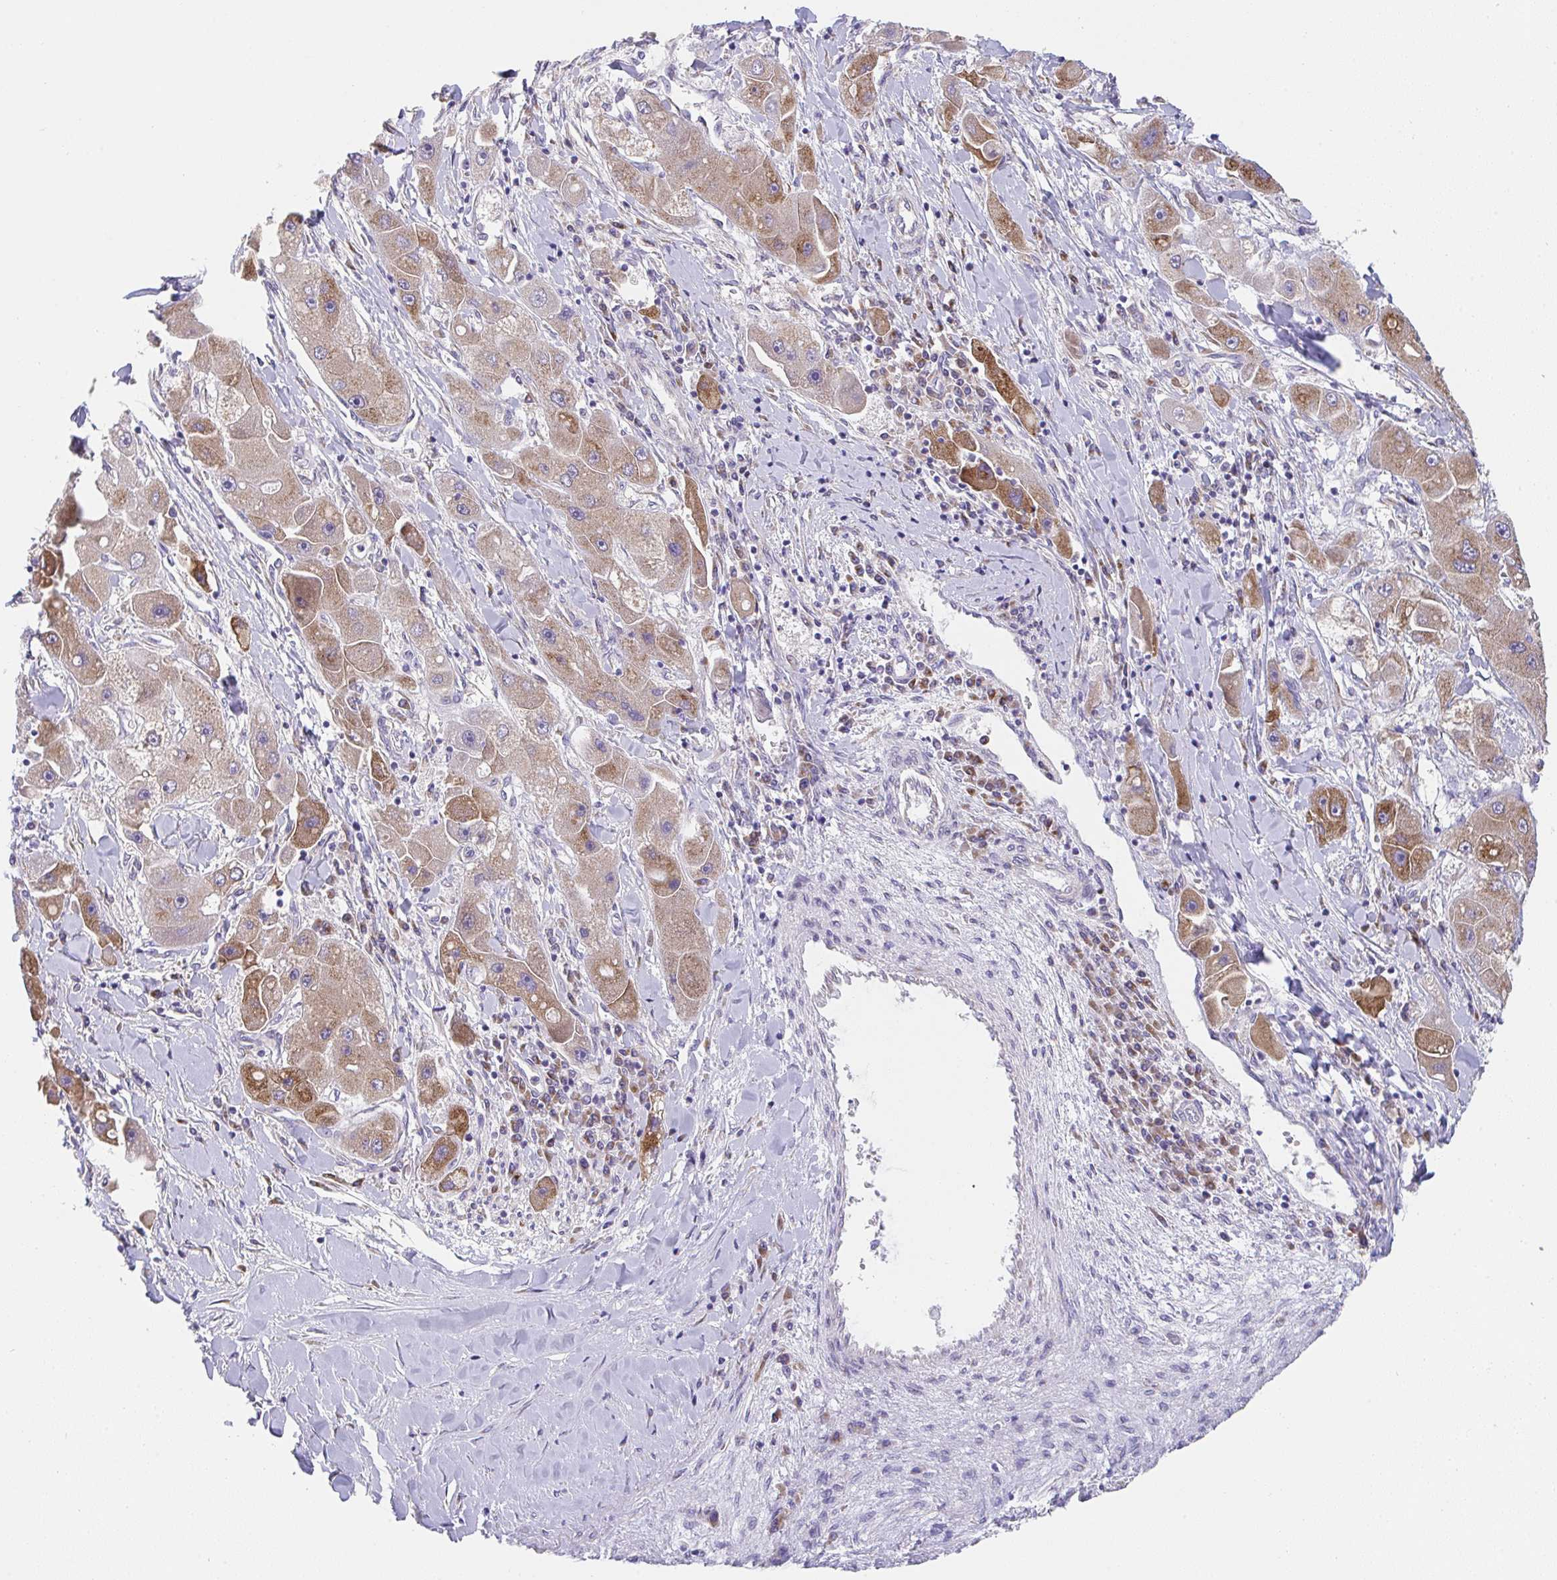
{"staining": {"intensity": "moderate", "quantity": ">75%", "location": "cytoplasmic/membranous"}, "tissue": "liver cancer", "cell_type": "Tumor cells", "image_type": "cancer", "snomed": [{"axis": "morphology", "description": "Carcinoma, Hepatocellular, NOS"}, {"axis": "topography", "description": "Liver"}], "caption": "Liver cancer was stained to show a protein in brown. There is medium levels of moderate cytoplasmic/membranous positivity in approximately >75% of tumor cells. Nuclei are stained in blue.", "gene": "MIA3", "patient": {"sex": "male", "age": 24}}